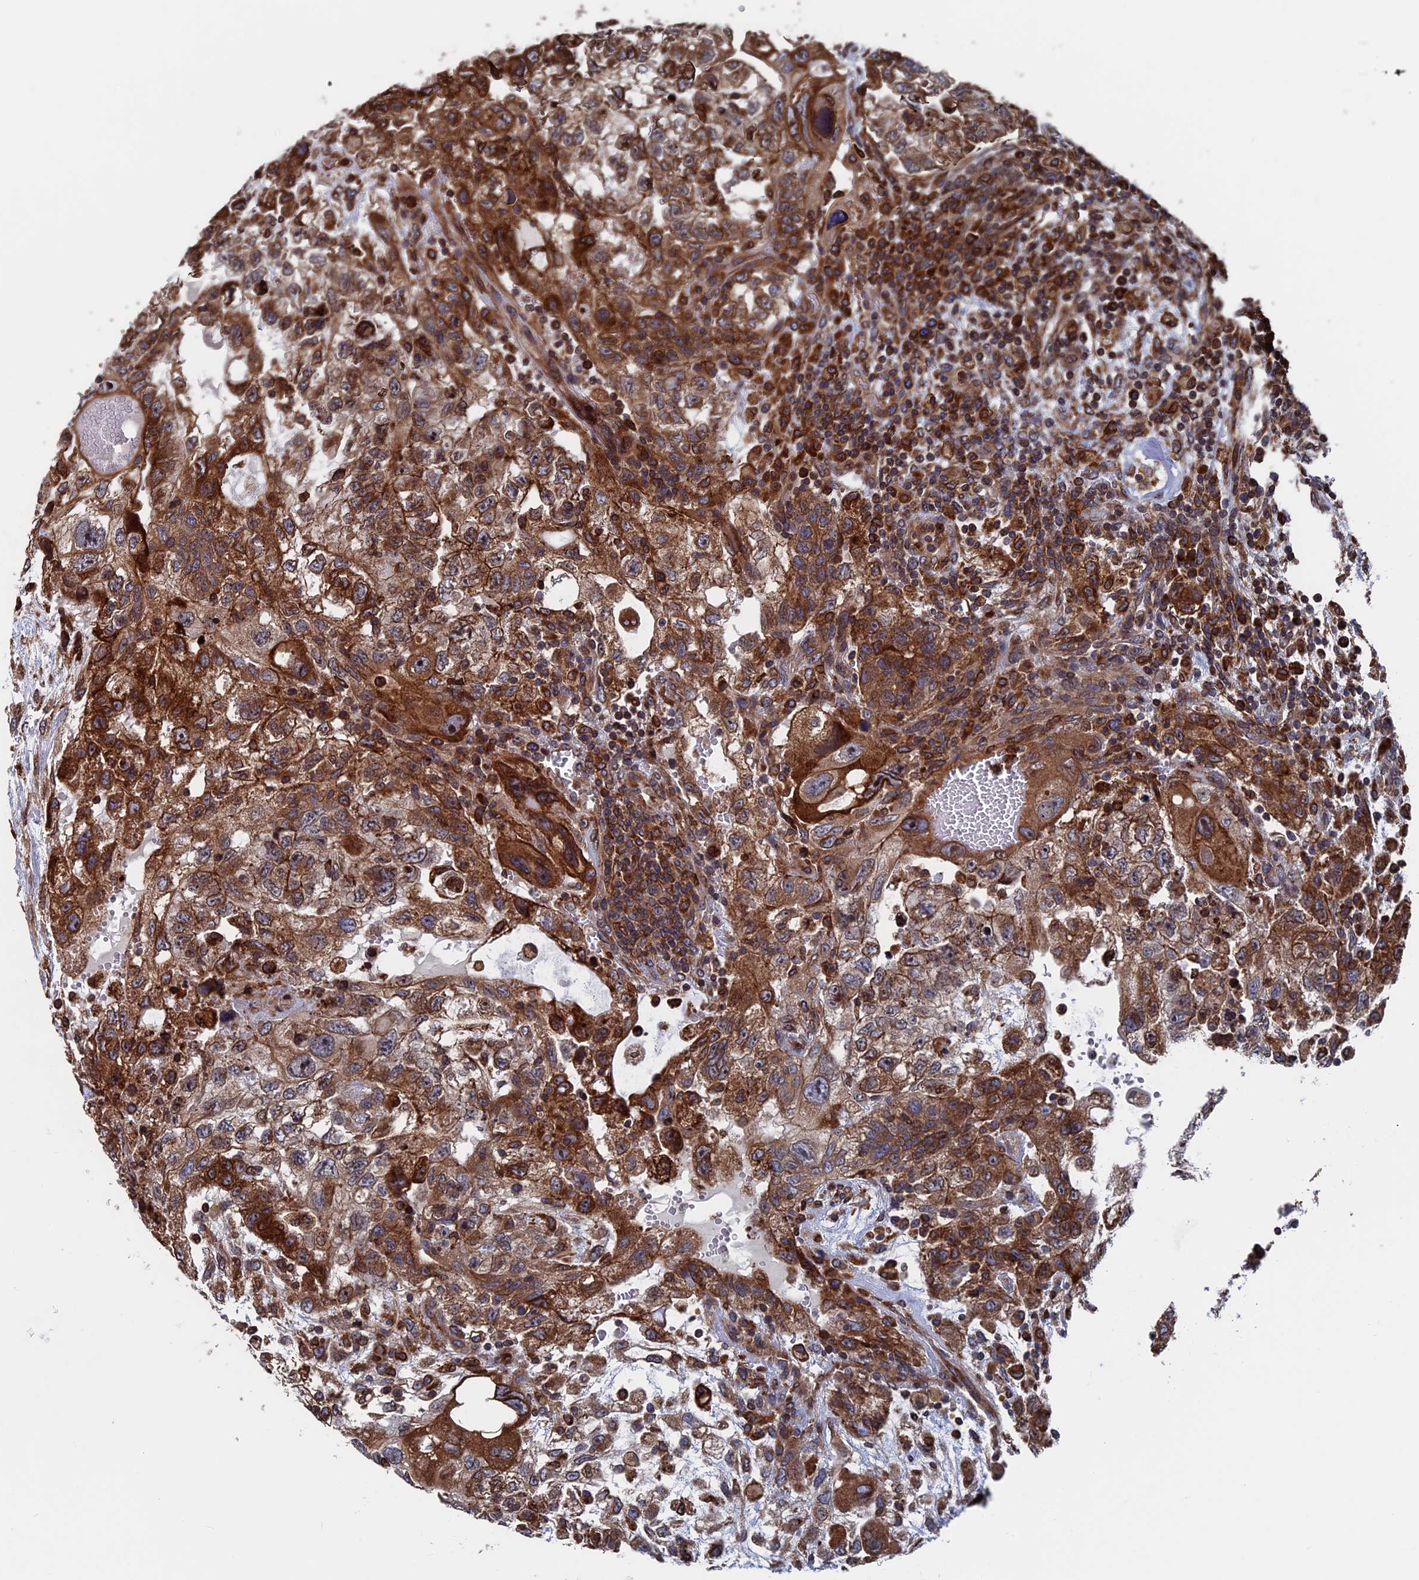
{"staining": {"intensity": "strong", "quantity": ">75%", "location": "cytoplasmic/membranous"}, "tissue": "testis cancer", "cell_type": "Tumor cells", "image_type": "cancer", "snomed": [{"axis": "morphology", "description": "Carcinoma, Embryonal, NOS"}, {"axis": "topography", "description": "Testis"}], "caption": "Immunohistochemical staining of testis cancer demonstrates high levels of strong cytoplasmic/membranous protein positivity in about >75% of tumor cells. The staining was performed using DAB (3,3'-diaminobenzidine) to visualize the protein expression in brown, while the nuclei were stained in blue with hematoxylin (Magnification: 20x).", "gene": "RPUSD1", "patient": {"sex": "male", "age": 36}}